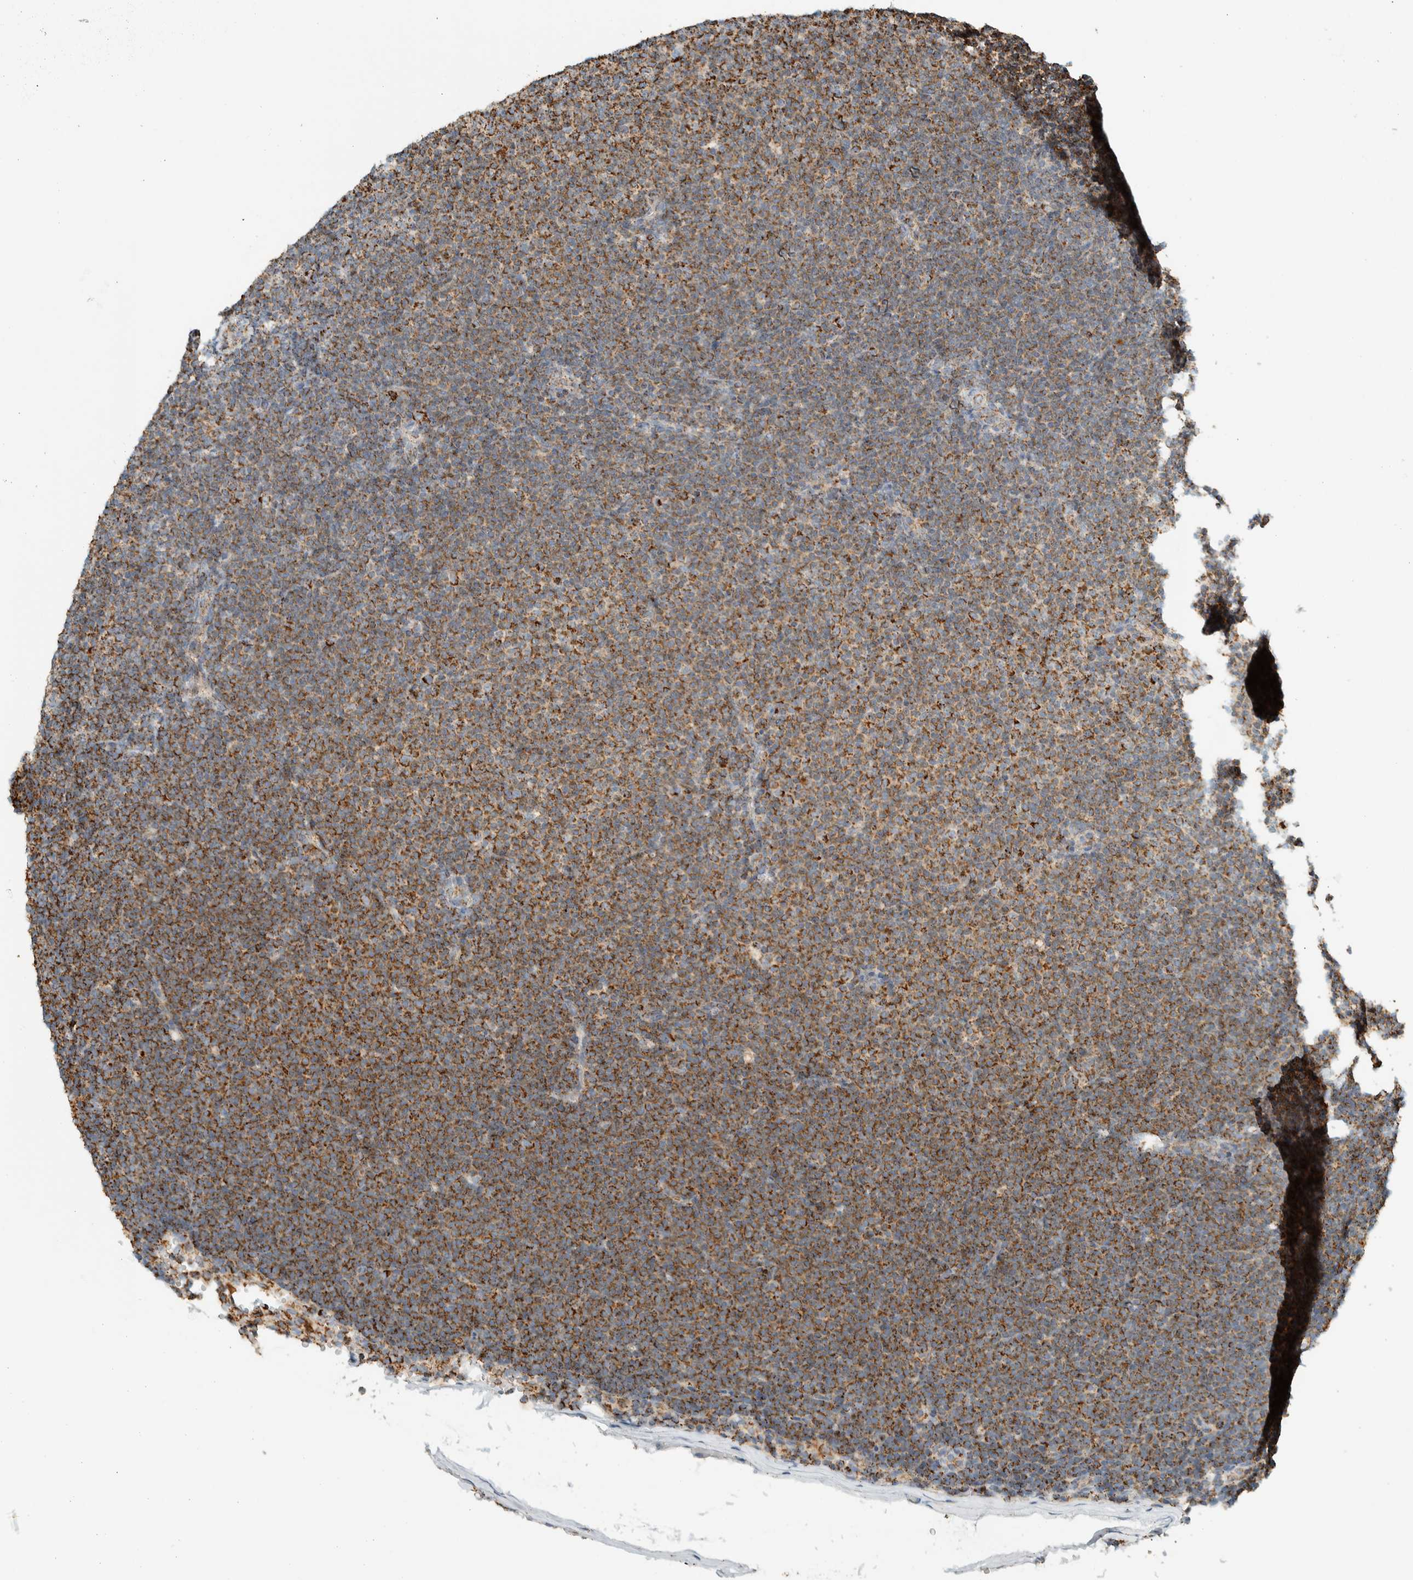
{"staining": {"intensity": "moderate", "quantity": ">75%", "location": "cytoplasmic/membranous"}, "tissue": "lymphoma", "cell_type": "Tumor cells", "image_type": "cancer", "snomed": [{"axis": "morphology", "description": "Malignant lymphoma, non-Hodgkin's type, Low grade"}, {"axis": "topography", "description": "Lymph node"}], "caption": "High-power microscopy captured an immunohistochemistry (IHC) photomicrograph of lymphoma, revealing moderate cytoplasmic/membranous staining in about >75% of tumor cells.", "gene": "ZNF454", "patient": {"sex": "female", "age": 53}}